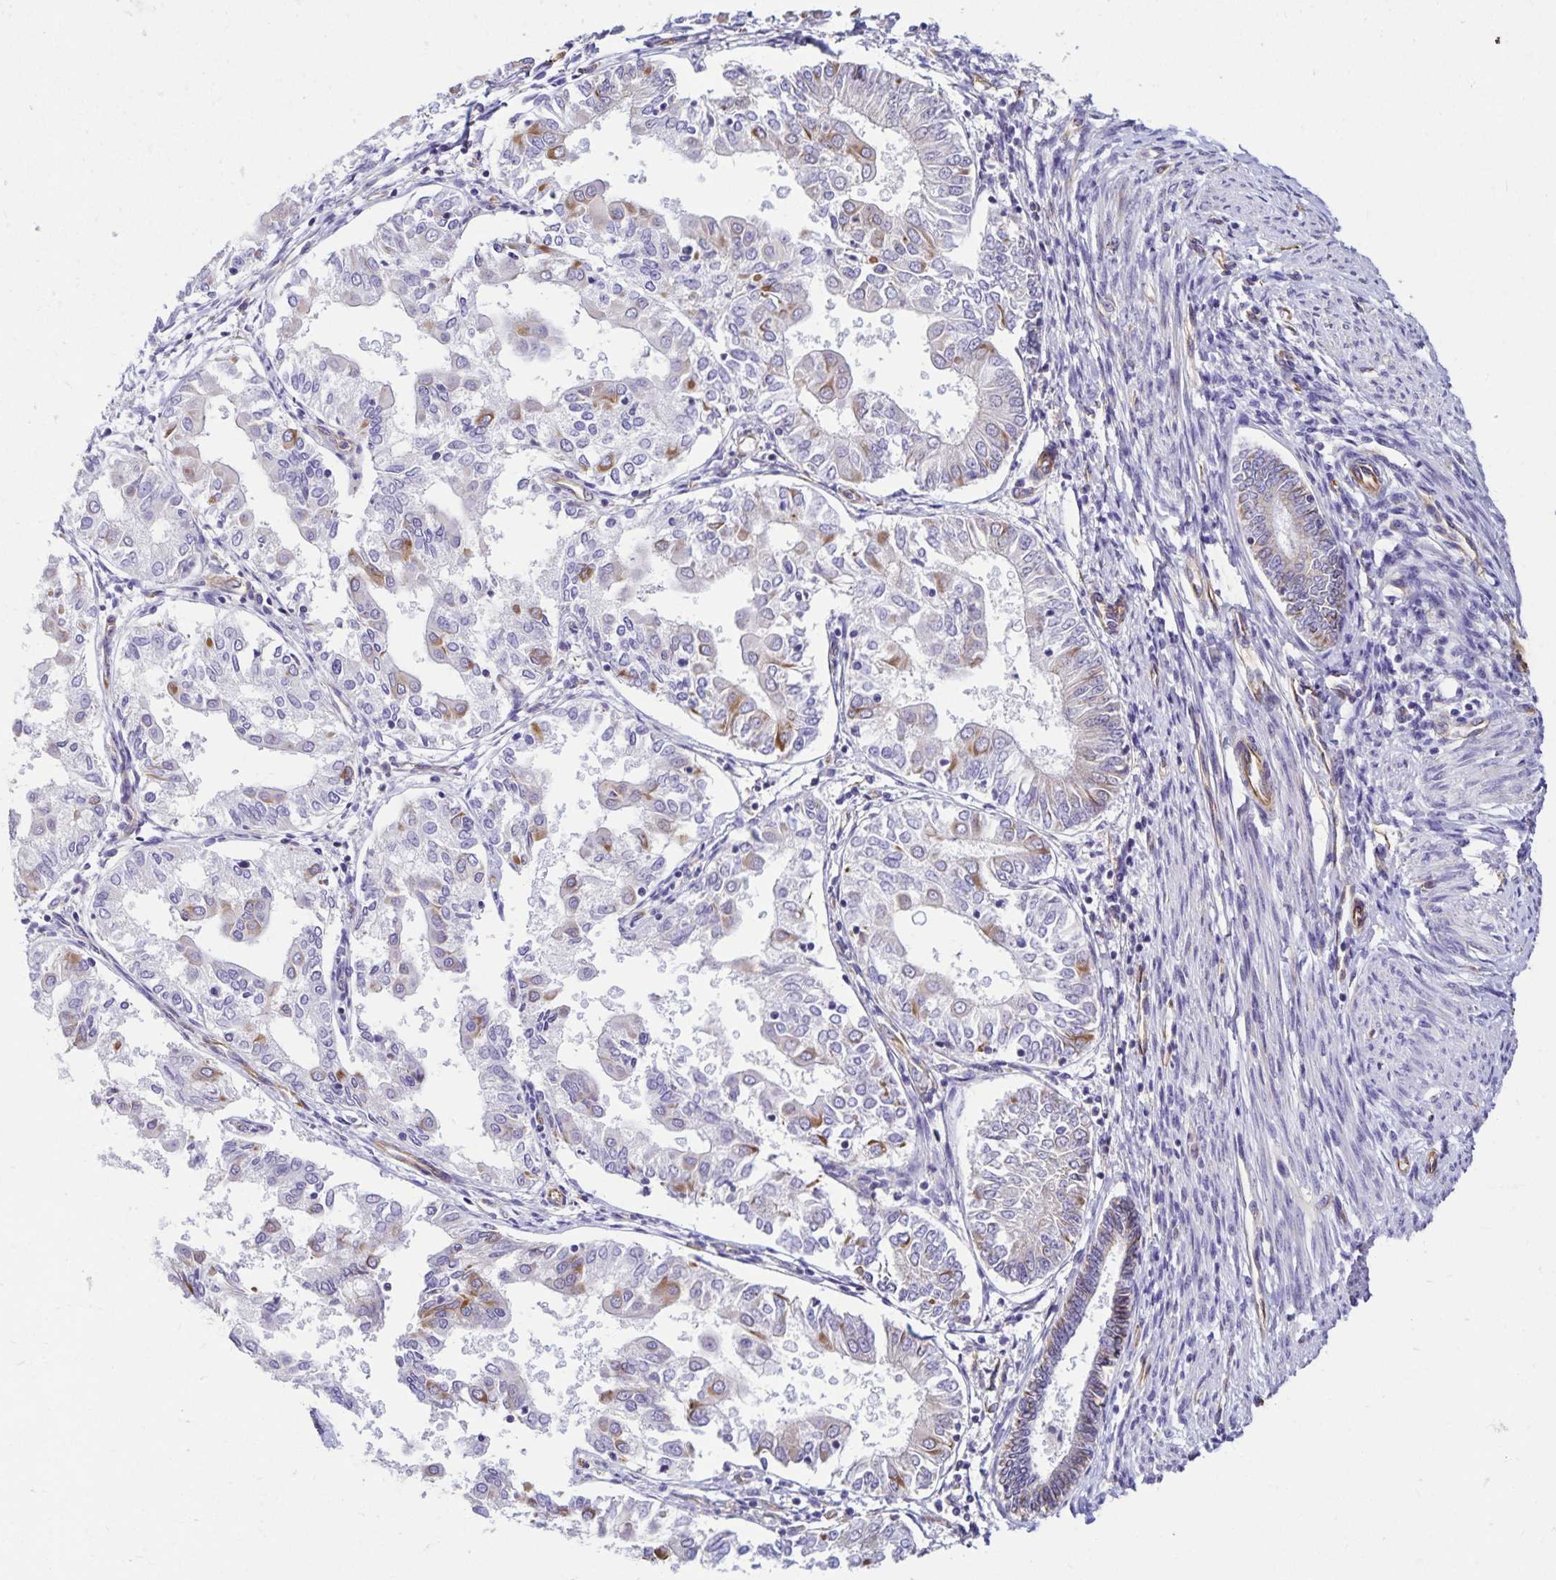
{"staining": {"intensity": "moderate", "quantity": "<25%", "location": "cytoplasmic/membranous"}, "tissue": "endometrial cancer", "cell_type": "Tumor cells", "image_type": "cancer", "snomed": [{"axis": "morphology", "description": "Adenocarcinoma, NOS"}, {"axis": "topography", "description": "Endometrium"}], "caption": "Moderate cytoplasmic/membranous expression for a protein is seen in approximately <25% of tumor cells of endometrial adenocarcinoma using IHC.", "gene": "TRPV6", "patient": {"sex": "female", "age": 68}}